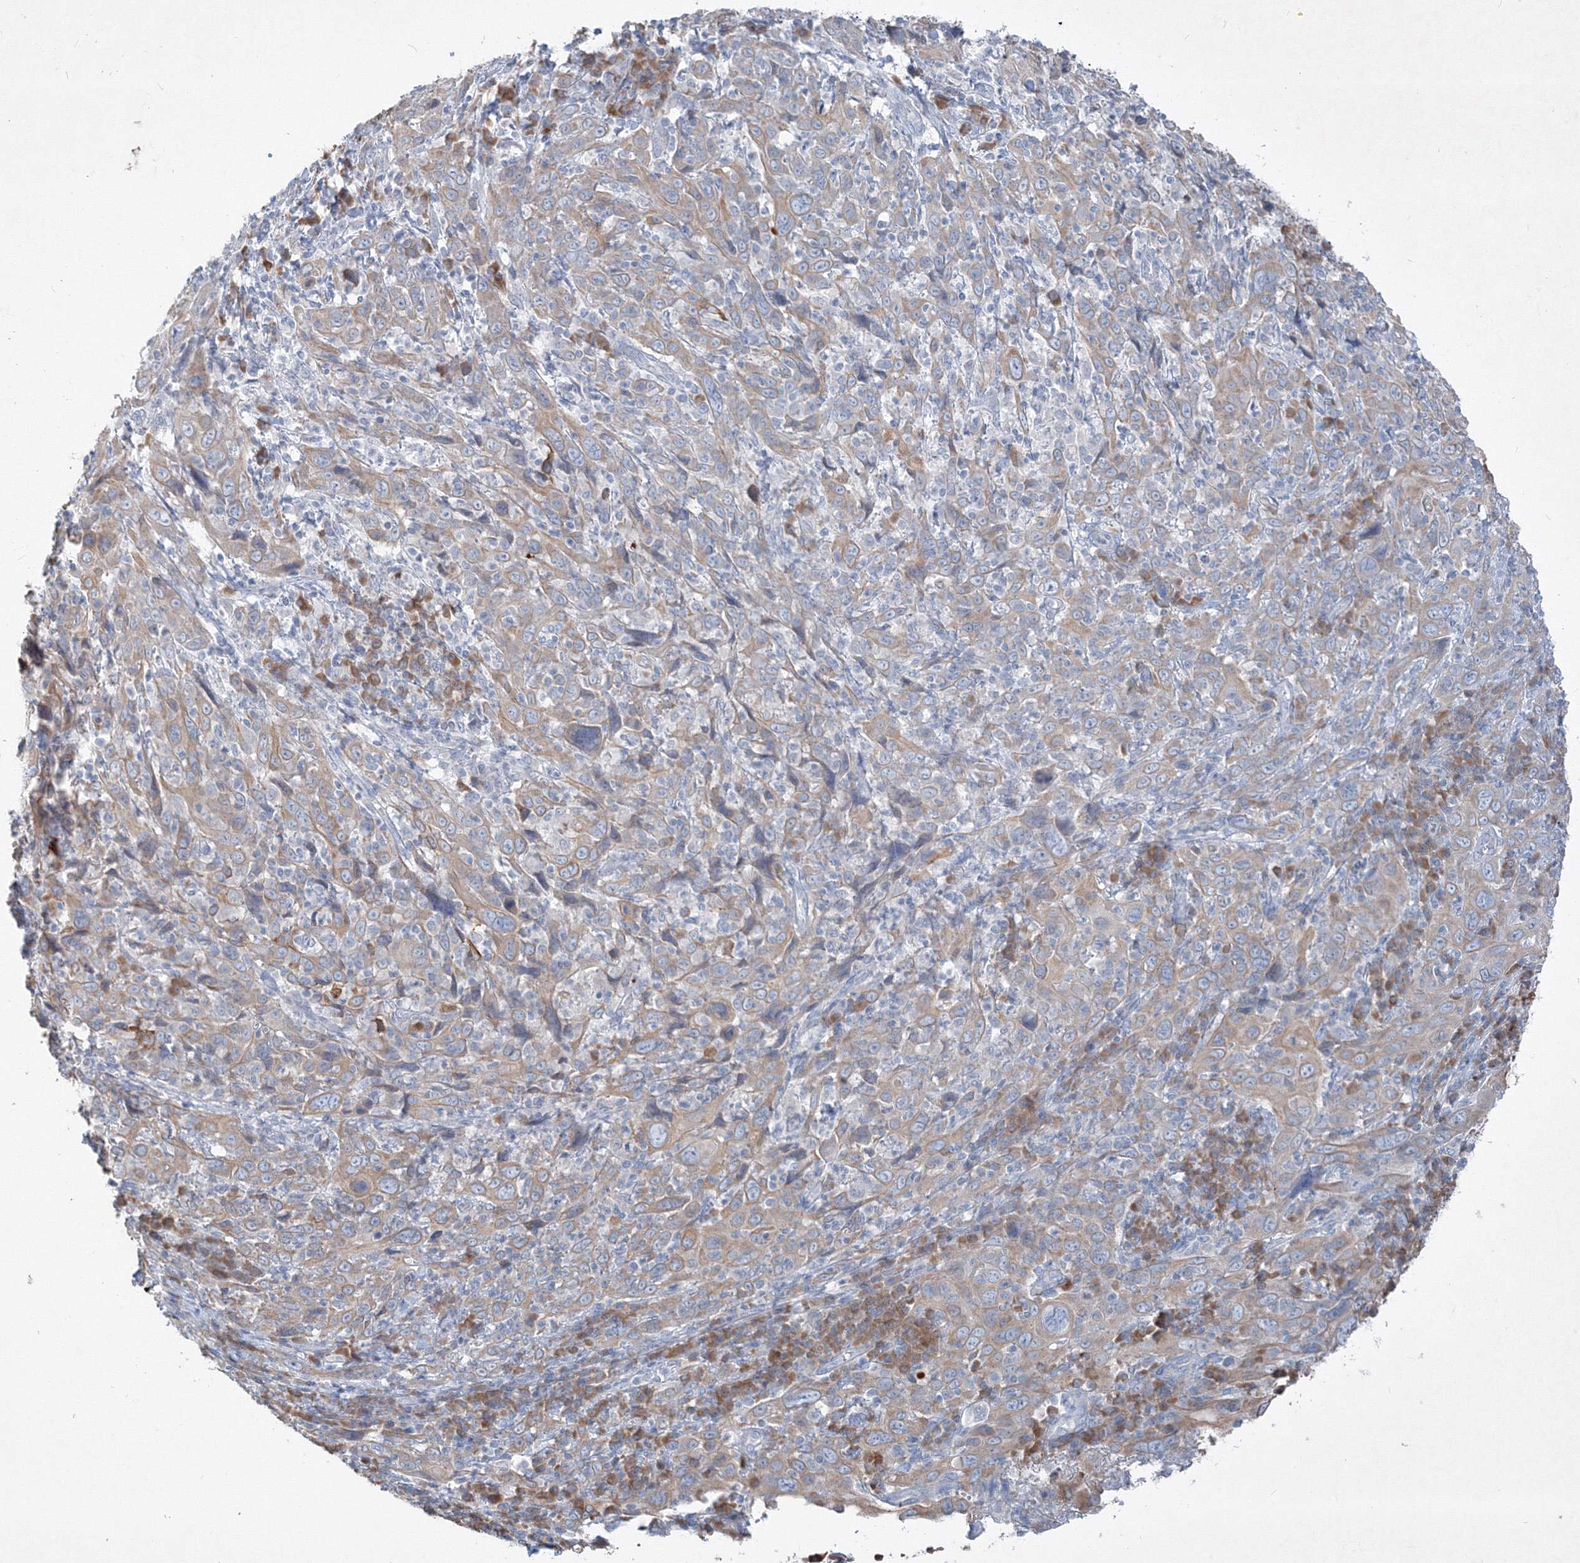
{"staining": {"intensity": "weak", "quantity": "<25%", "location": "cytoplasmic/membranous"}, "tissue": "cervical cancer", "cell_type": "Tumor cells", "image_type": "cancer", "snomed": [{"axis": "morphology", "description": "Squamous cell carcinoma, NOS"}, {"axis": "topography", "description": "Cervix"}], "caption": "Immunohistochemistry (IHC) photomicrograph of cervical squamous cell carcinoma stained for a protein (brown), which reveals no positivity in tumor cells.", "gene": "IFNAR1", "patient": {"sex": "female", "age": 46}}